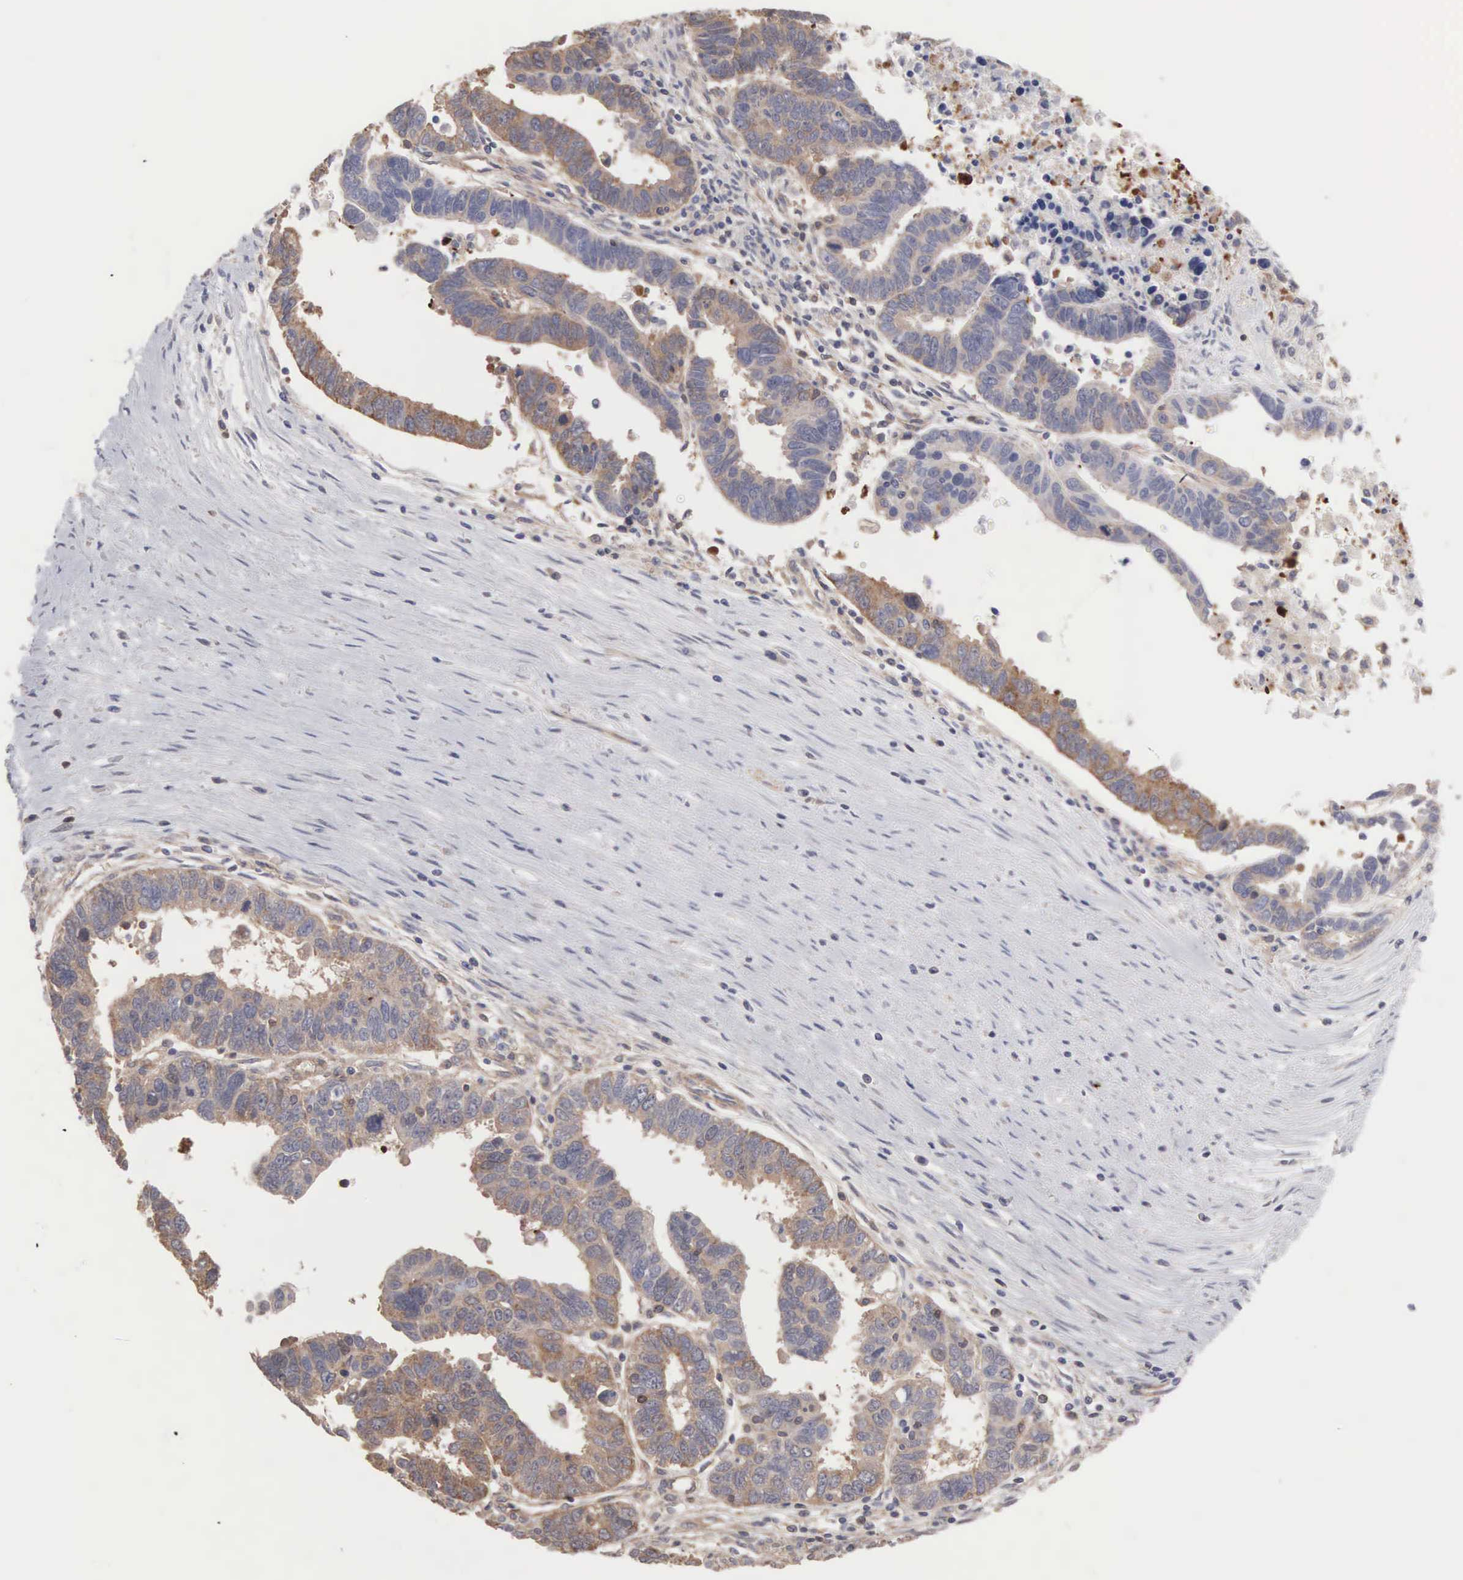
{"staining": {"intensity": "moderate", "quantity": "25%-75%", "location": "cytoplasmic/membranous"}, "tissue": "ovarian cancer", "cell_type": "Tumor cells", "image_type": "cancer", "snomed": [{"axis": "morphology", "description": "Carcinoma, endometroid"}, {"axis": "morphology", "description": "Cystadenocarcinoma, serous, NOS"}, {"axis": "topography", "description": "Ovary"}], "caption": "Immunohistochemistry of ovarian cancer demonstrates medium levels of moderate cytoplasmic/membranous expression in about 25%-75% of tumor cells.", "gene": "MTHFD1", "patient": {"sex": "female", "age": 45}}